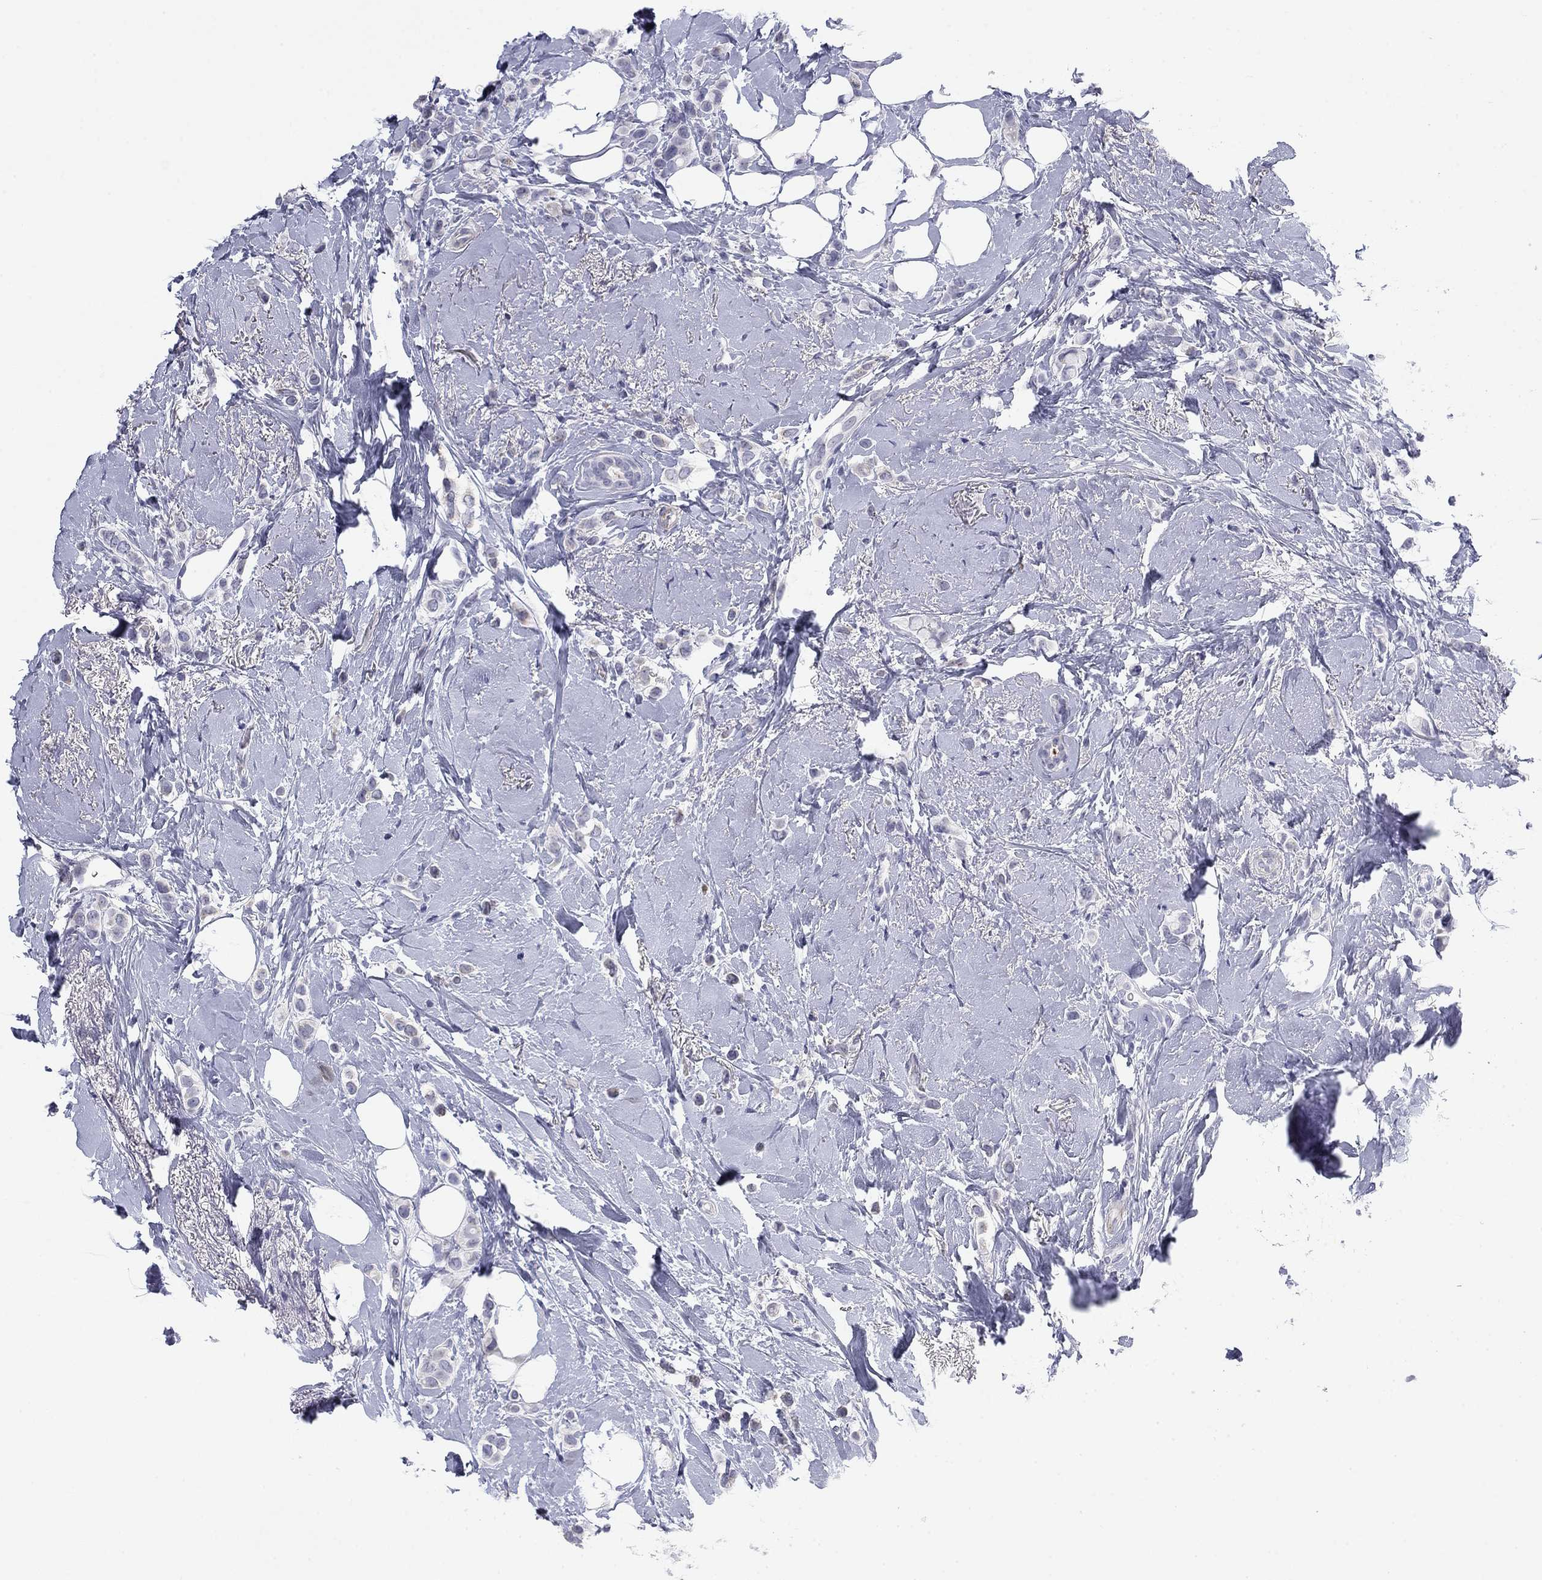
{"staining": {"intensity": "negative", "quantity": "none", "location": "none"}, "tissue": "breast cancer", "cell_type": "Tumor cells", "image_type": "cancer", "snomed": [{"axis": "morphology", "description": "Lobular carcinoma"}, {"axis": "topography", "description": "Breast"}], "caption": "Breast cancer (lobular carcinoma) was stained to show a protein in brown. There is no significant expression in tumor cells.", "gene": "PRPH", "patient": {"sex": "female", "age": 66}}